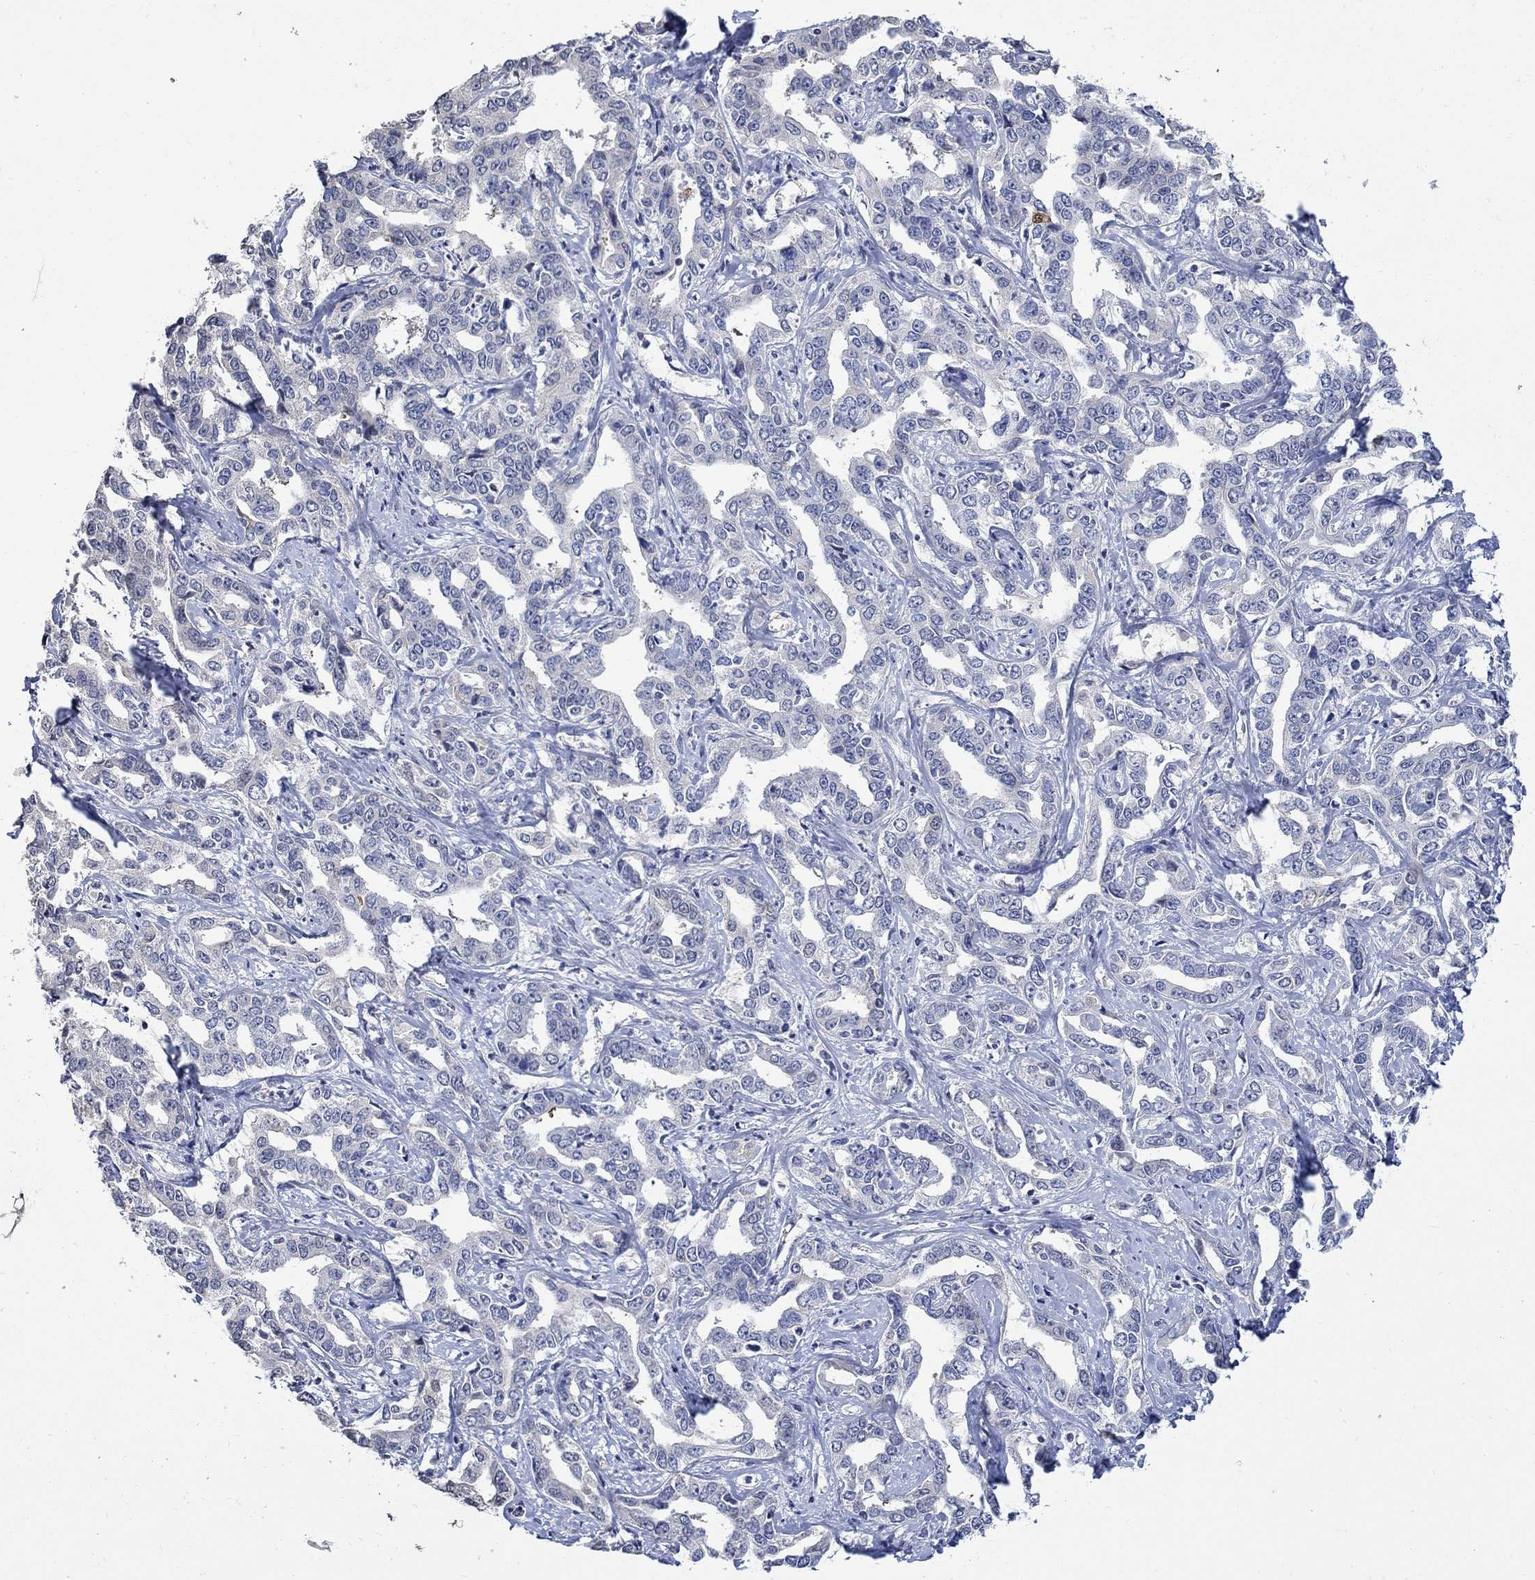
{"staining": {"intensity": "negative", "quantity": "none", "location": "none"}, "tissue": "liver cancer", "cell_type": "Tumor cells", "image_type": "cancer", "snomed": [{"axis": "morphology", "description": "Cholangiocarcinoma"}, {"axis": "topography", "description": "Liver"}], "caption": "The photomicrograph reveals no staining of tumor cells in liver cancer (cholangiocarcinoma).", "gene": "TGM2", "patient": {"sex": "male", "age": 59}}